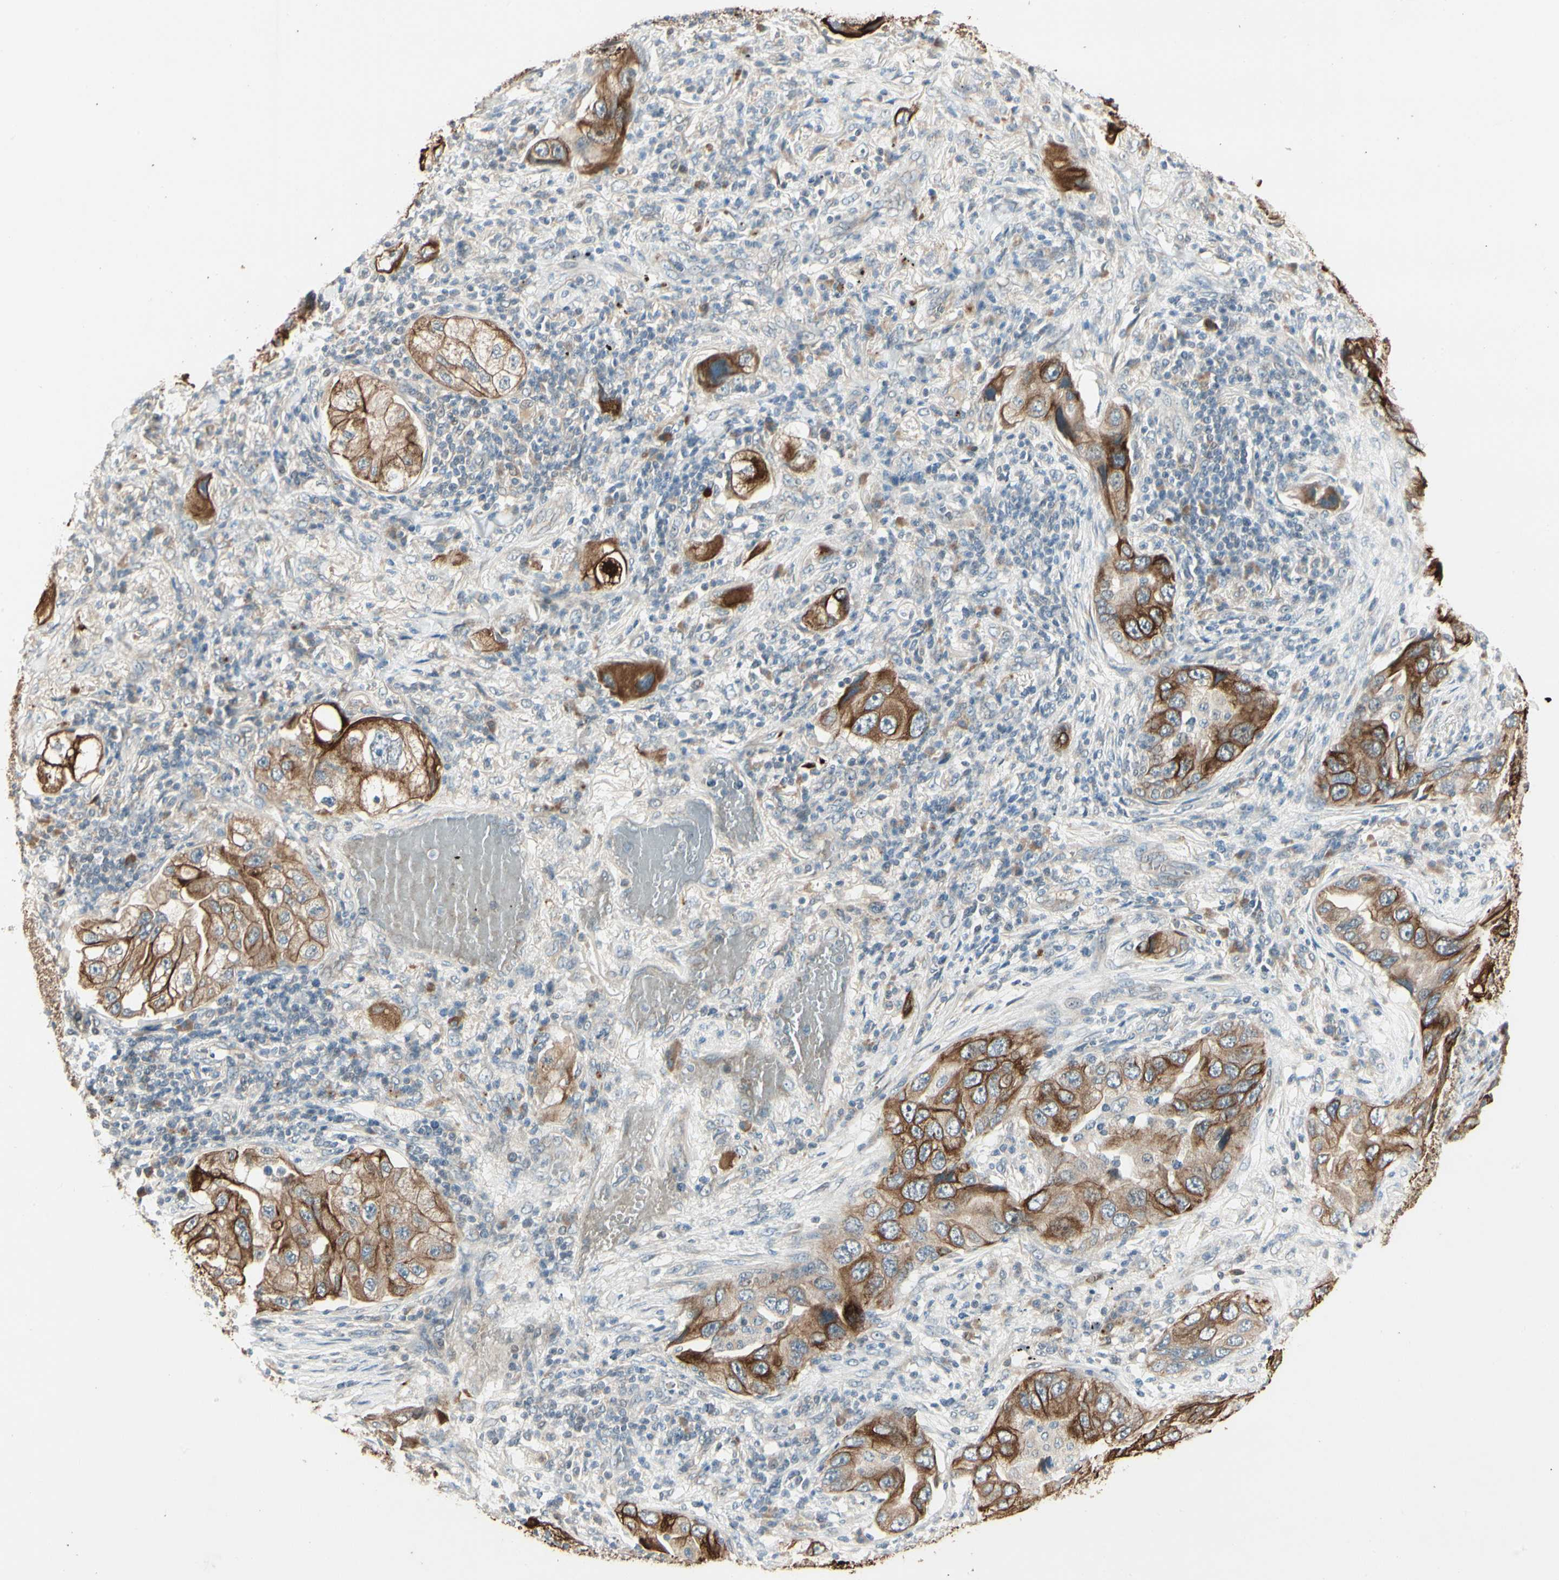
{"staining": {"intensity": "strong", "quantity": ">75%", "location": "cytoplasmic/membranous"}, "tissue": "lung cancer", "cell_type": "Tumor cells", "image_type": "cancer", "snomed": [{"axis": "morphology", "description": "Adenocarcinoma, NOS"}, {"axis": "topography", "description": "Lung"}], "caption": "This is a photomicrograph of IHC staining of lung cancer (adenocarcinoma), which shows strong positivity in the cytoplasmic/membranous of tumor cells.", "gene": "SKIL", "patient": {"sex": "female", "age": 65}}